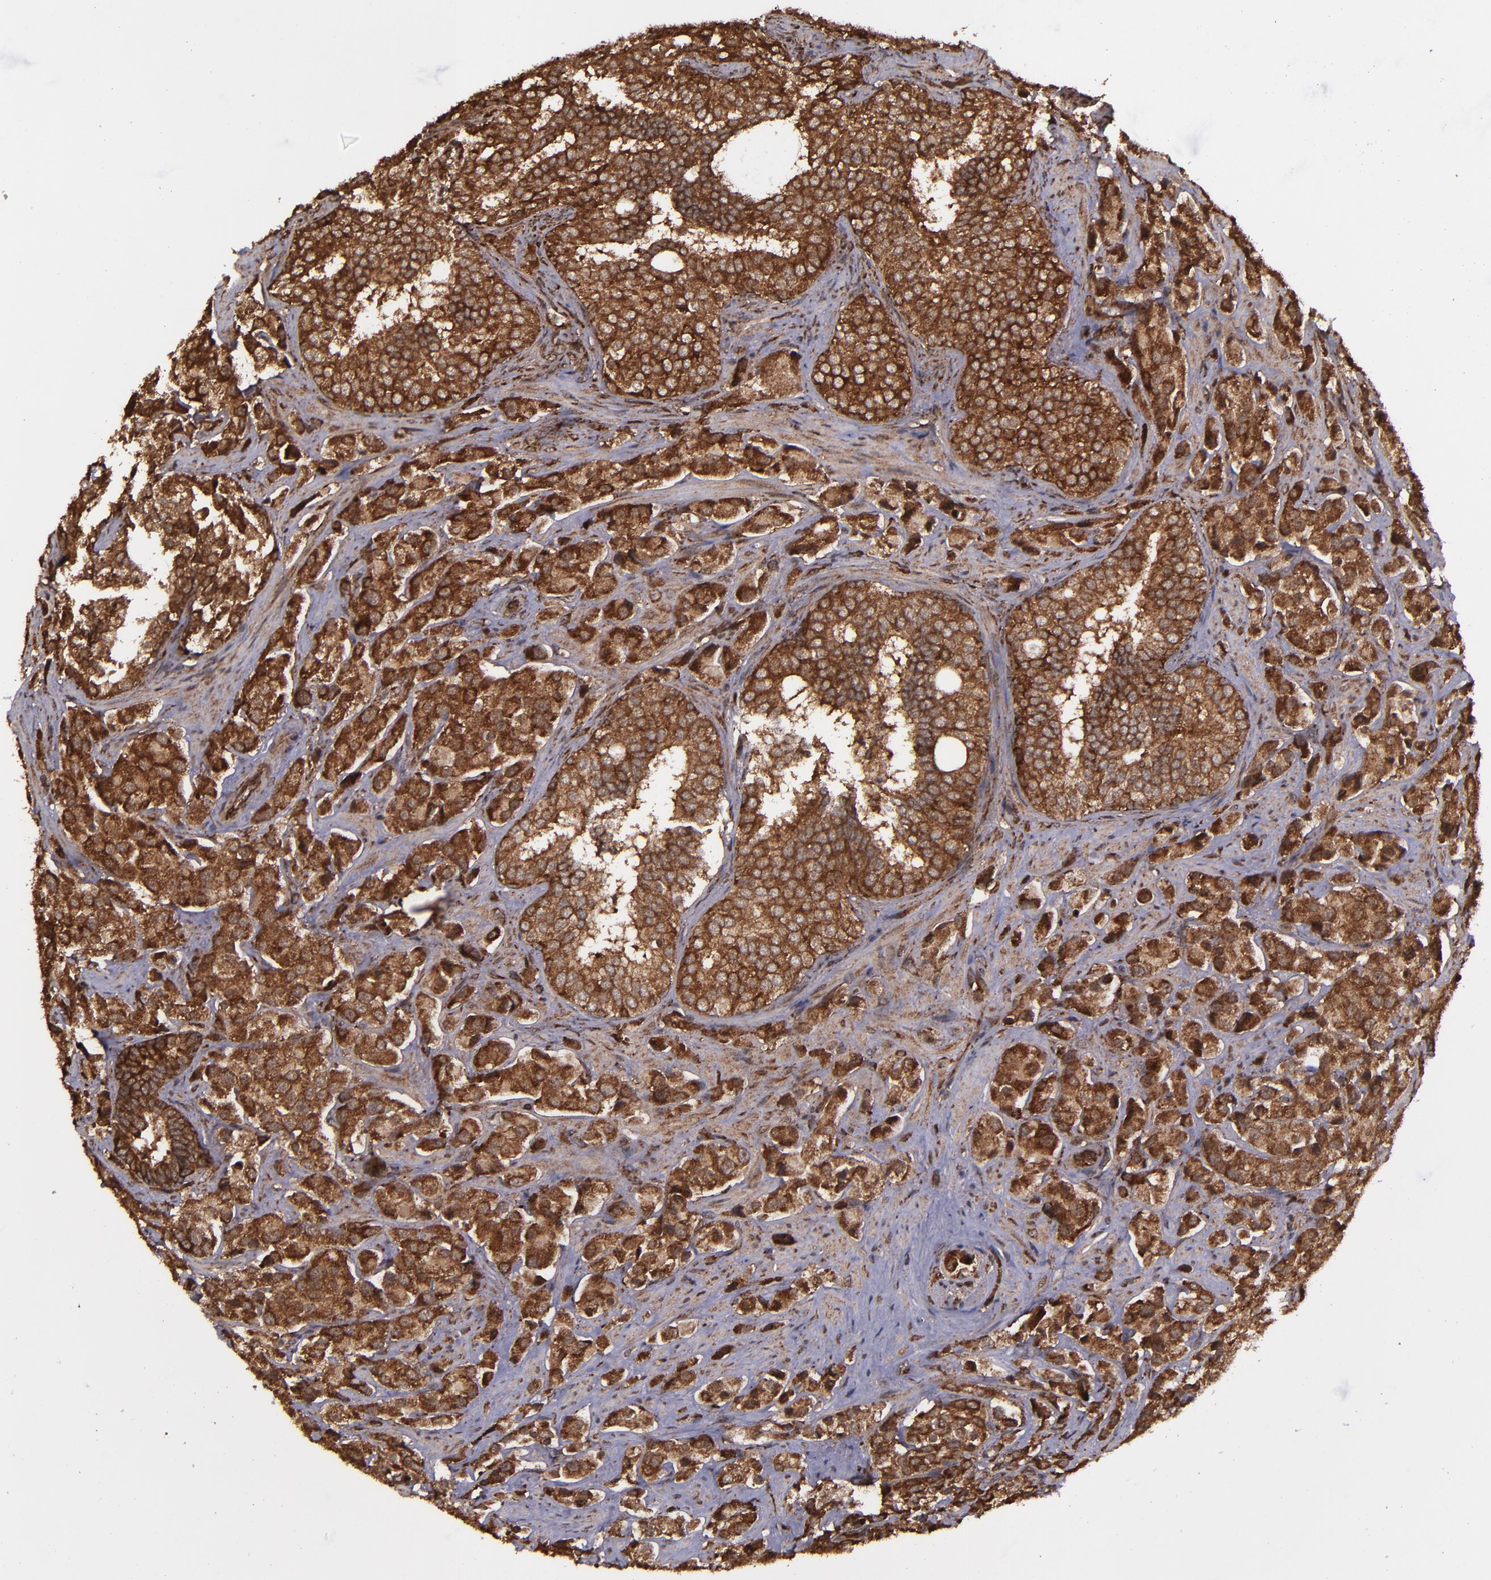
{"staining": {"intensity": "strong", "quantity": ">75%", "location": "cytoplasmic/membranous,nuclear"}, "tissue": "prostate cancer", "cell_type": "Tumor cells", "image_type": "cancer", "snomed": [{"axis": "morphology", "description": "Adenocarcinoma, Medium grade"}, {"axis": "topography", "description": "Prostate"}], "caption": "The micrograph demonstrates a brown stain indicating the presence of a protein in the cytoplasmic/membranous and nuclear of tumor cells in prostate cancer (adenocarcinoma (medium-grade)).", "gene": "EIF4ENIF1", "patient": {"sex": "male", "age": 70}}